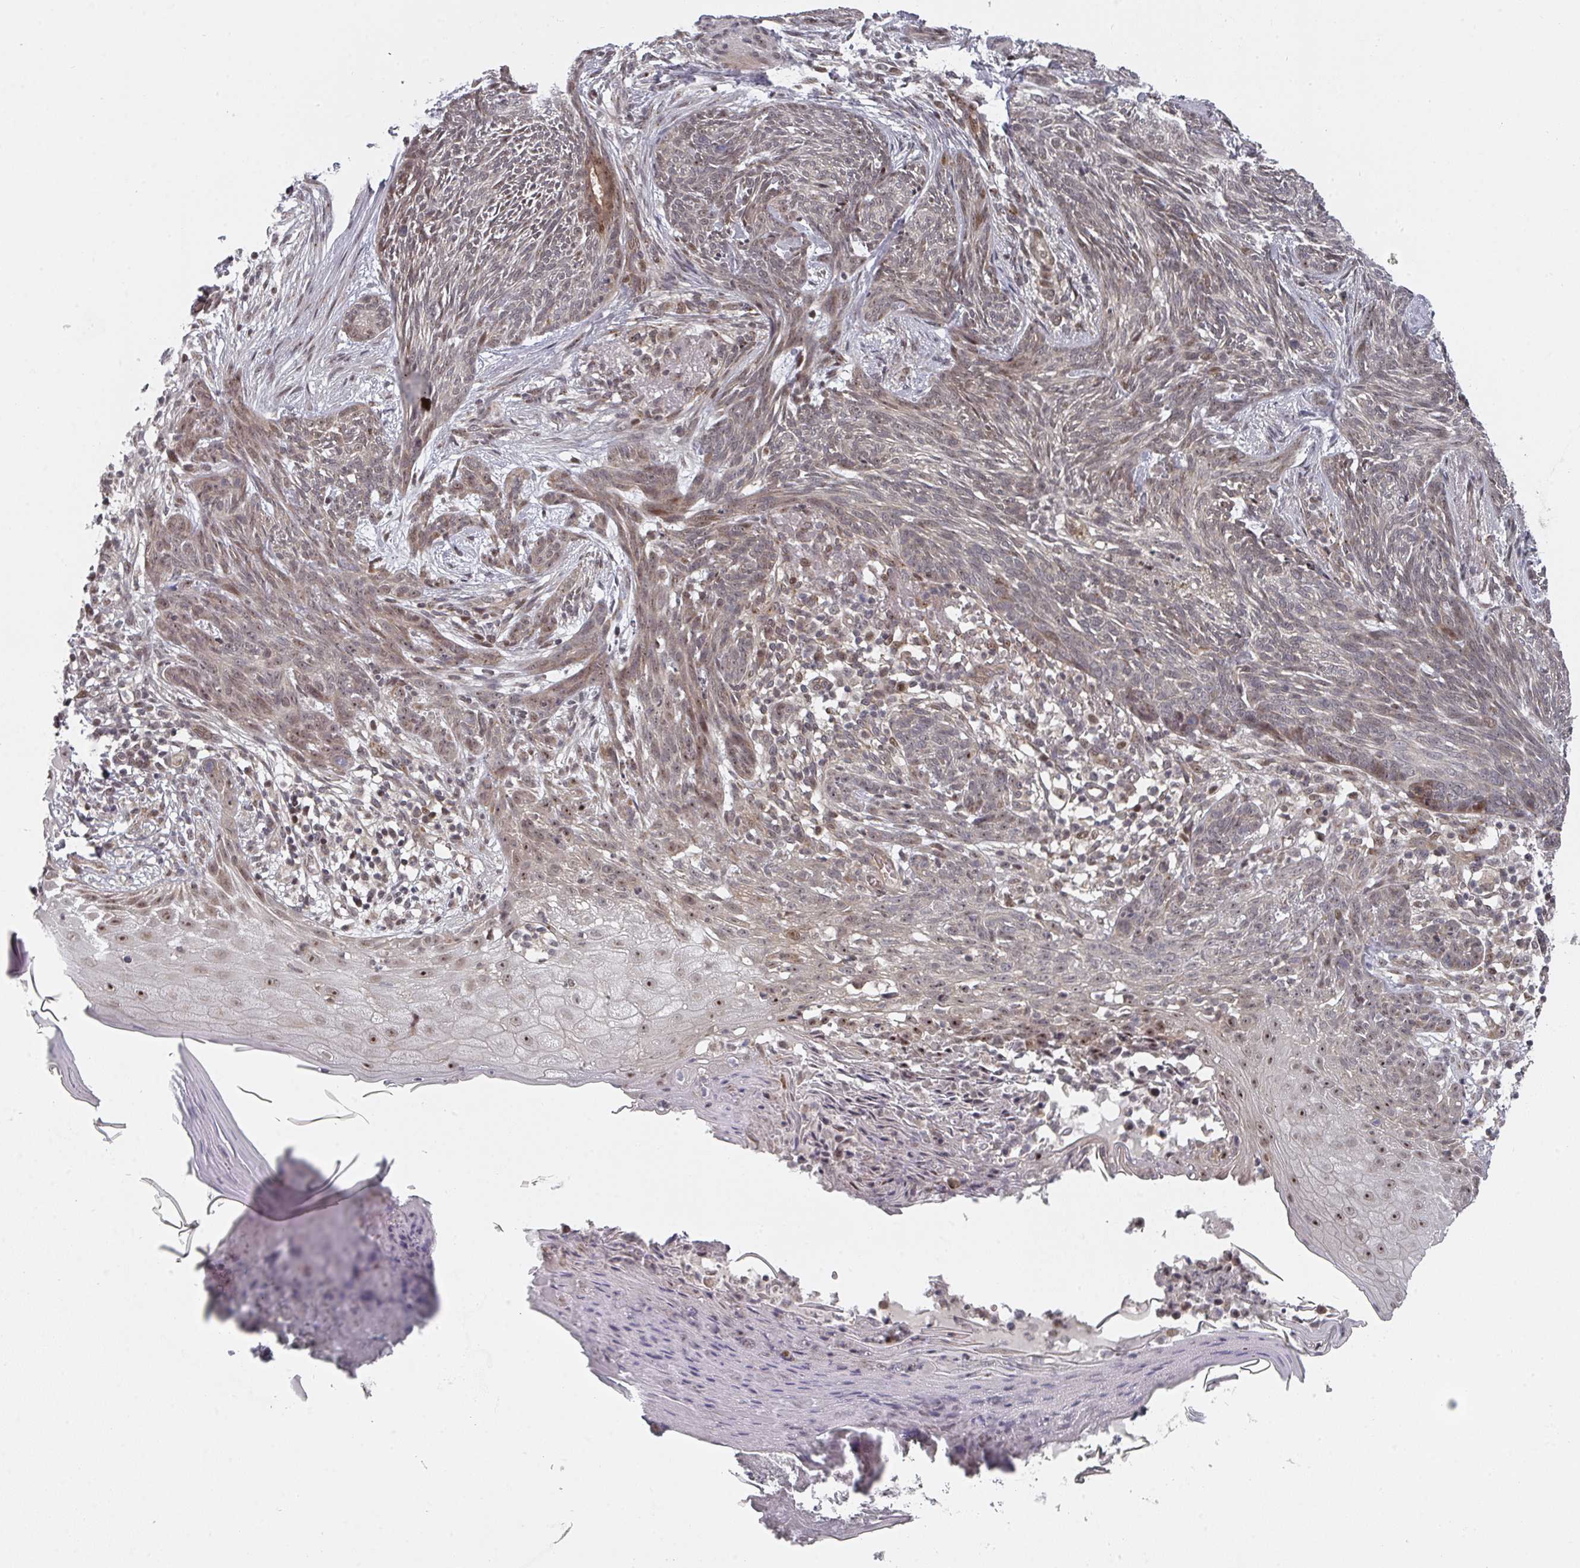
{"staining": {"intensity": "weak", "quantity": "25%-75%", "location": "cytoplasmic/membranous,nuclear"}, "tissue": "skin cancer", "cell_type": "Tumor cells", "image_type": "cancer", "snomed": [{"axis": "morphology", "description": "Basal cell carcinoma"}, {"axis": "topography", "description": "Skin"}], "caption": "A brown stain highlights weak cytoplasmic/membranous and nuclear positivity of a protein in human skin basal cell carcinoma tumor cells.", "gene": "KIF1C", "patient": {"sex": "male", "age": 73}}